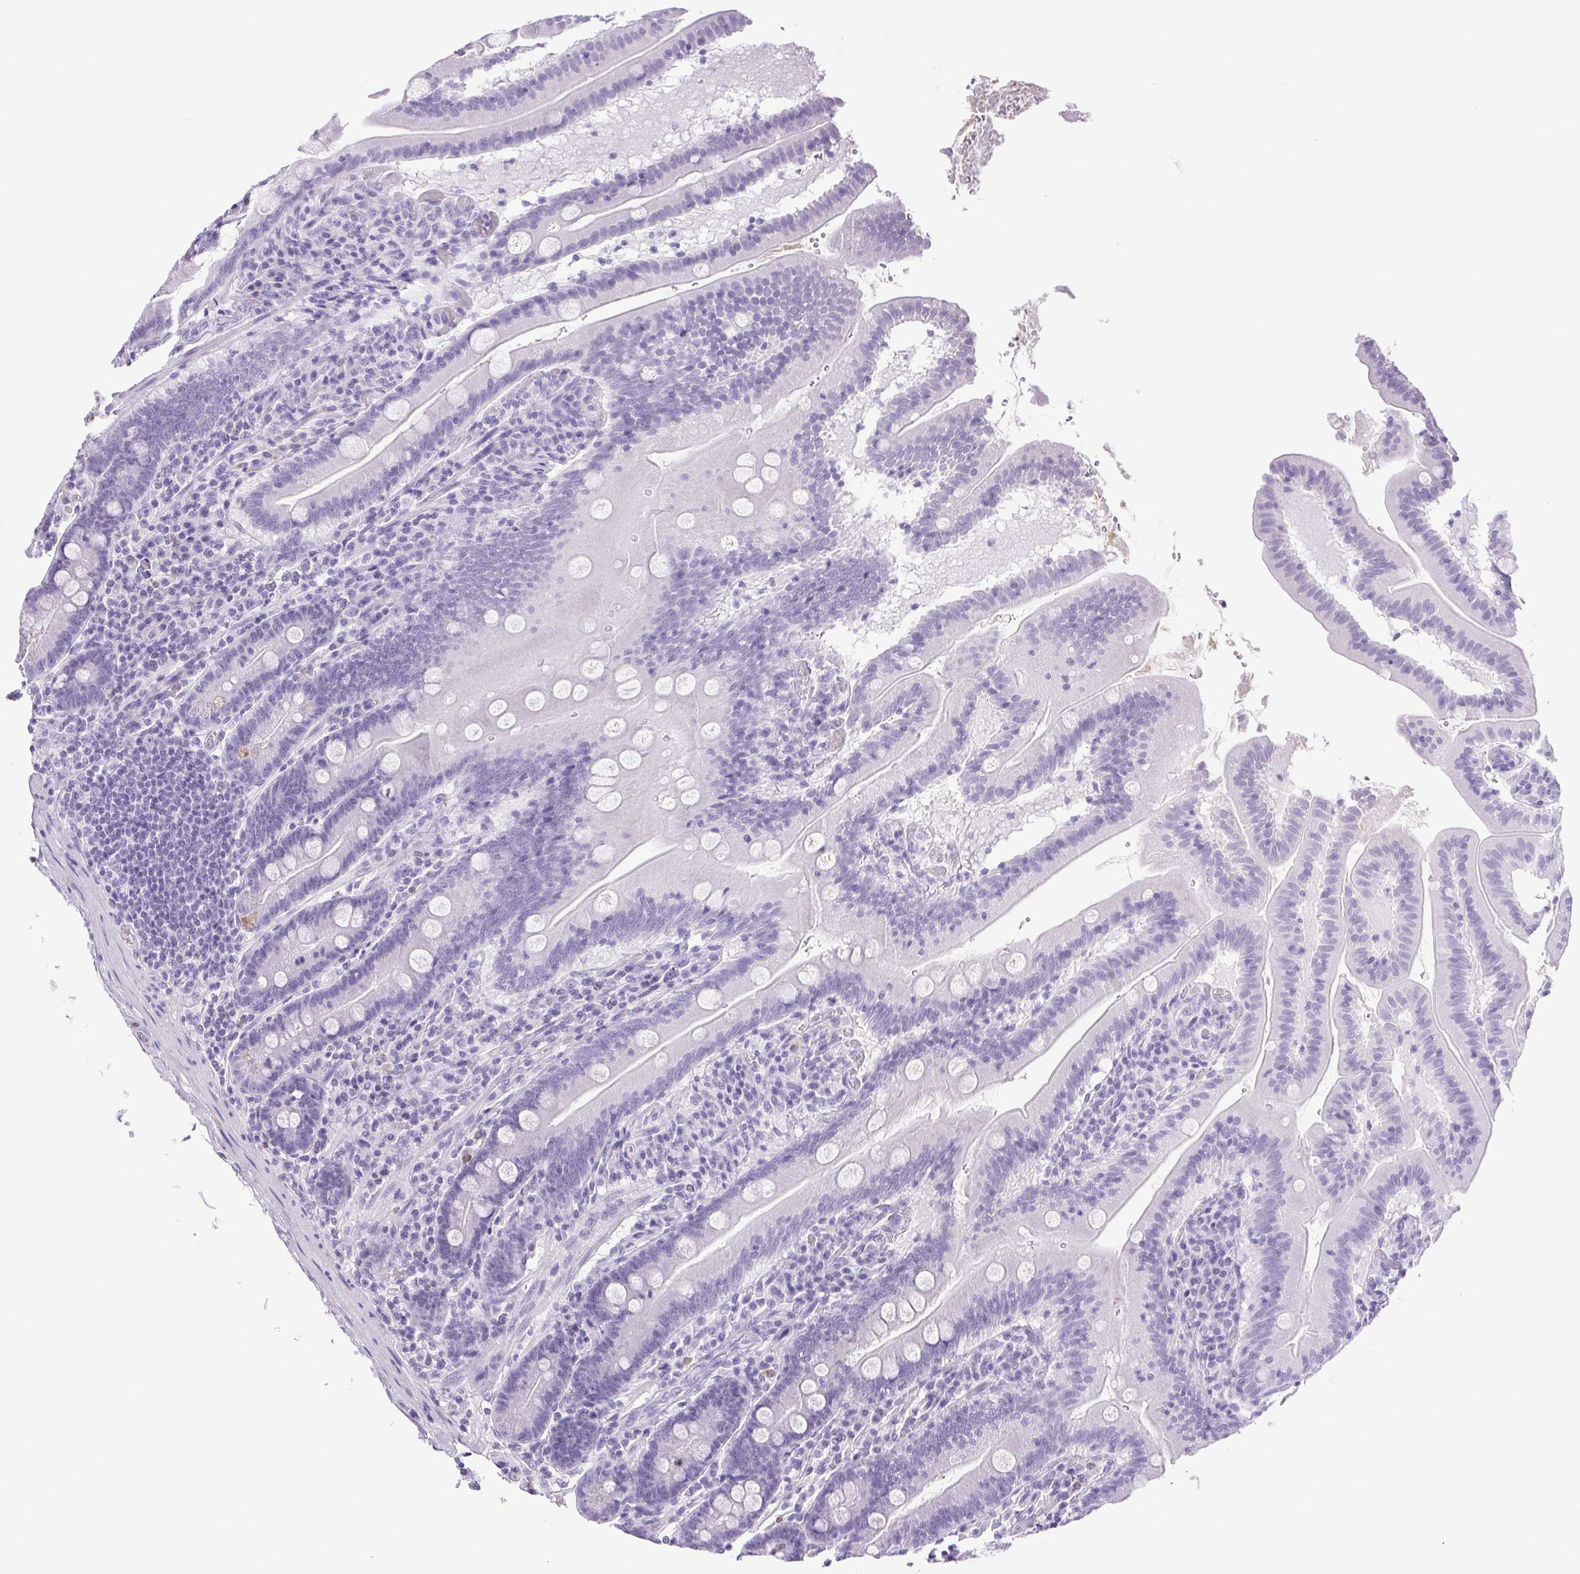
{"staining": {"intensity": "weak", "quantity": "<25%", "location": "cytoplasmic/membranous"}, "tissue": "small intestine", "cell_type": "Glandular cells", "image_type": "normal", "snomed": [{"axis": "morphology", "description": "Normal tissue, NOS"}, {"axis": "topography", "description": "Small intestine"}], "caption": "IHC image of normal human small intestine stained for a protein (brown), which exhibits no expression in glandular cells.", "gene": "PAPPA2", "patient": {"sex": "male", "age": 37}}